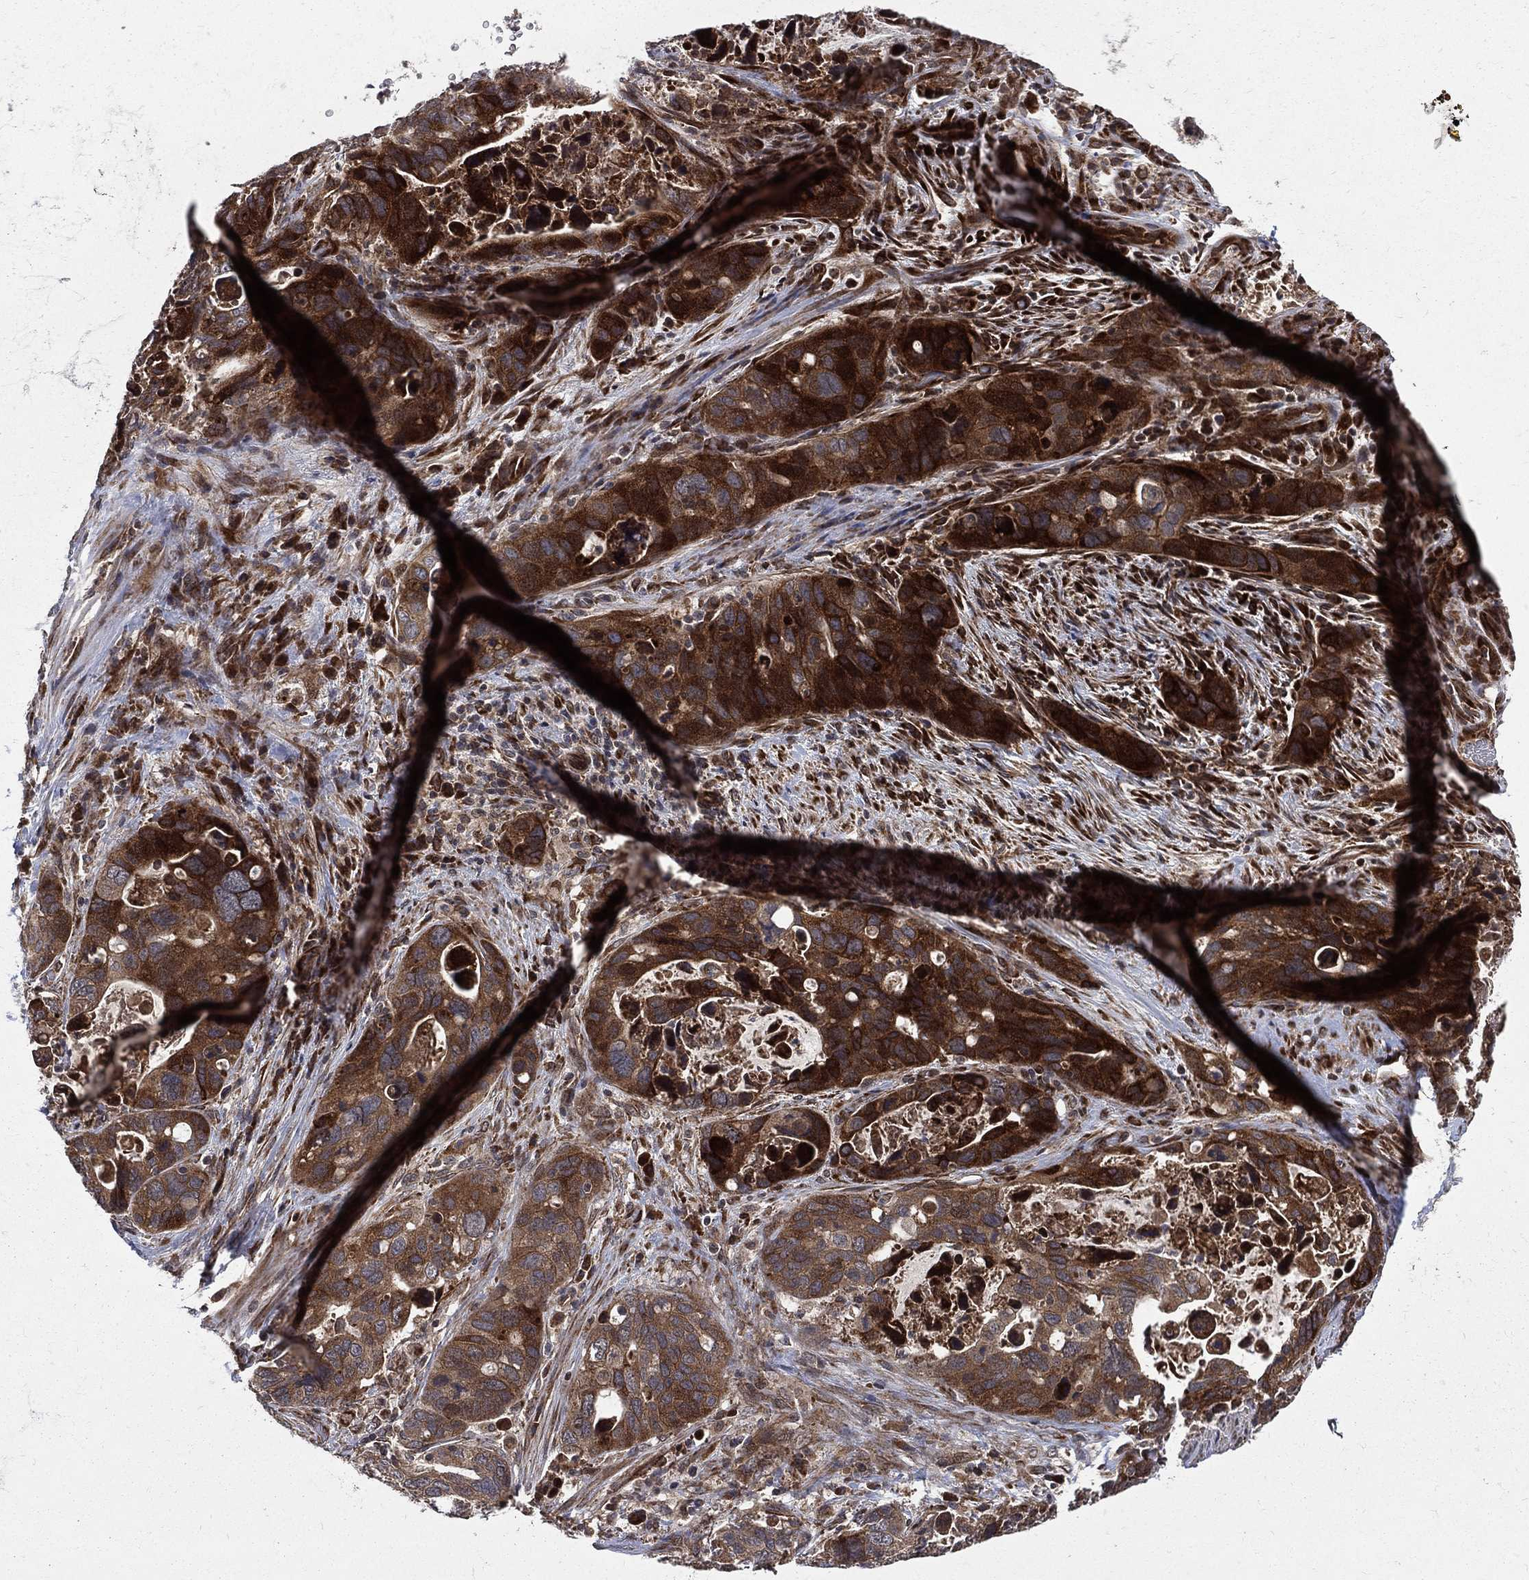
{"staining": {"intensity": "strong", "quantity": ">75%", "location": "cytoplasmic/membranous"}, "tissue": "stomach cancer", "cell_type": "Tumor cells", "image_type": "cancer", "snomed": [{"axis": "morphology", "description": "Adenocarcinoma, NOS"}, {"axis": "topography", "description": "Stomach"}], "caption": "Approximately >75% of tumor cells in stomach adenocarcinoma demonstrate strong cytoplasmic/membranous protein staining as visualized by brown immunohistochemical staining.", "gene": "RAB11FIP4", "patient": {"sex": "male", "age": 54}}